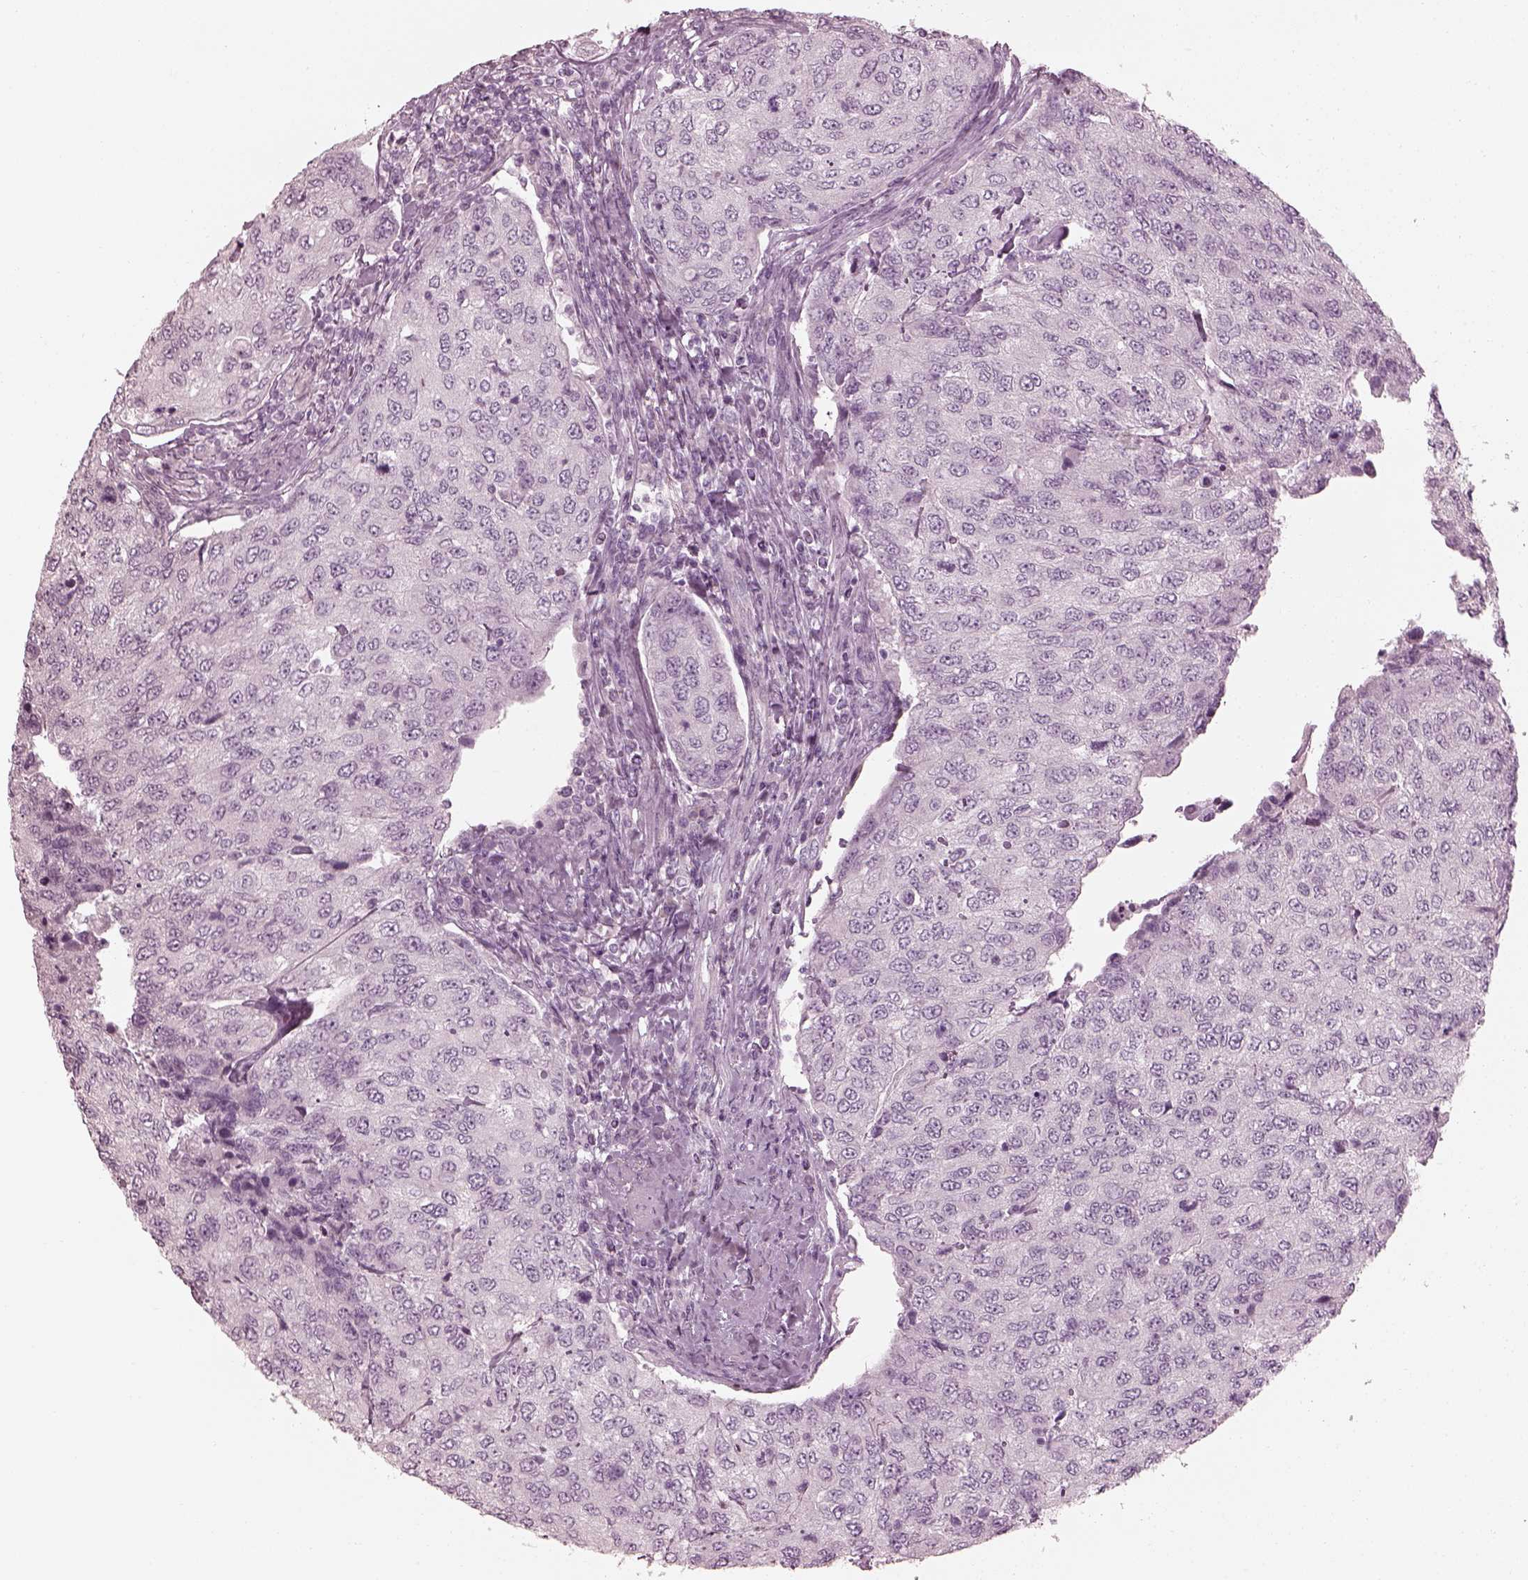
{"staining": {"intensity": "negative", "quantity": "none", "location": "none"}, "tissue": "urothelial cancer", "cell_type": "Tumor cells", "image_type": "cancer", "snomed": [{"axis": "morphology", "description": "Urothelial carcinoma, High grade"}, {"axis": "topography", "description": "Urinary bladder"}], "caption": "There is no significant positivity in tumor cells of urothelial cancer.", "gene": "SAXO2", "patient": {"sex": "female", "age": 78}}